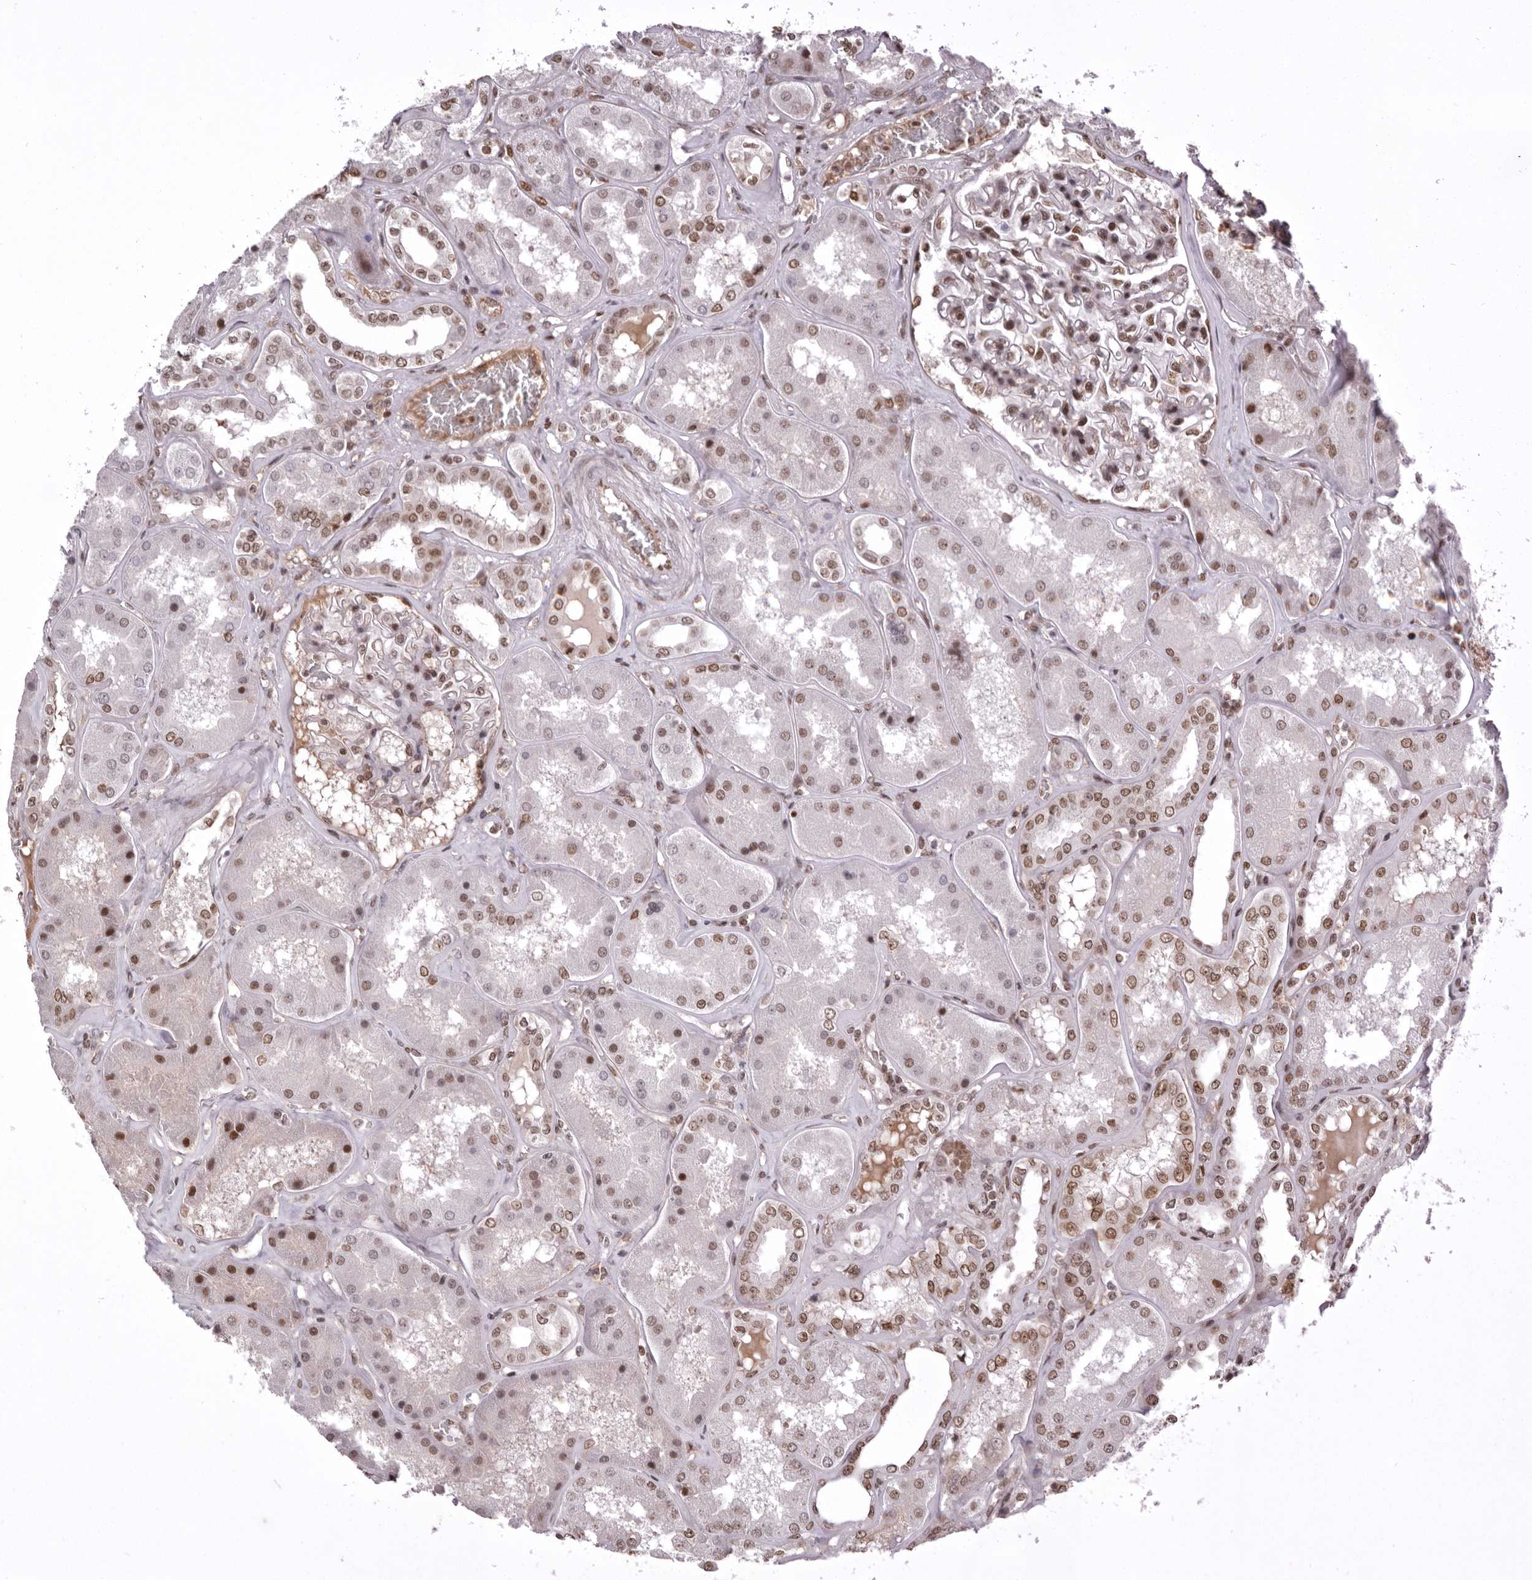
{"staining": {"intensity": "moderate", "quantity": ">75%", "location": "nuclear"}, "tissue": "kidney", "cell_type": "Cells in glomeruli", "image_type": "normal", "snomed": [{"axis": "morphology", "description": "Normal tissue, NOS"}, {"axis": "topography", "description": "Kidney"}], "caption": "Benign kidney displays moderate nuclear positivity in approximately >75% of cells in glomeruli, visualized by immunohistochemistry.", "gene": "CHTOP", "patient": {"sex": "female", "age": 56}}